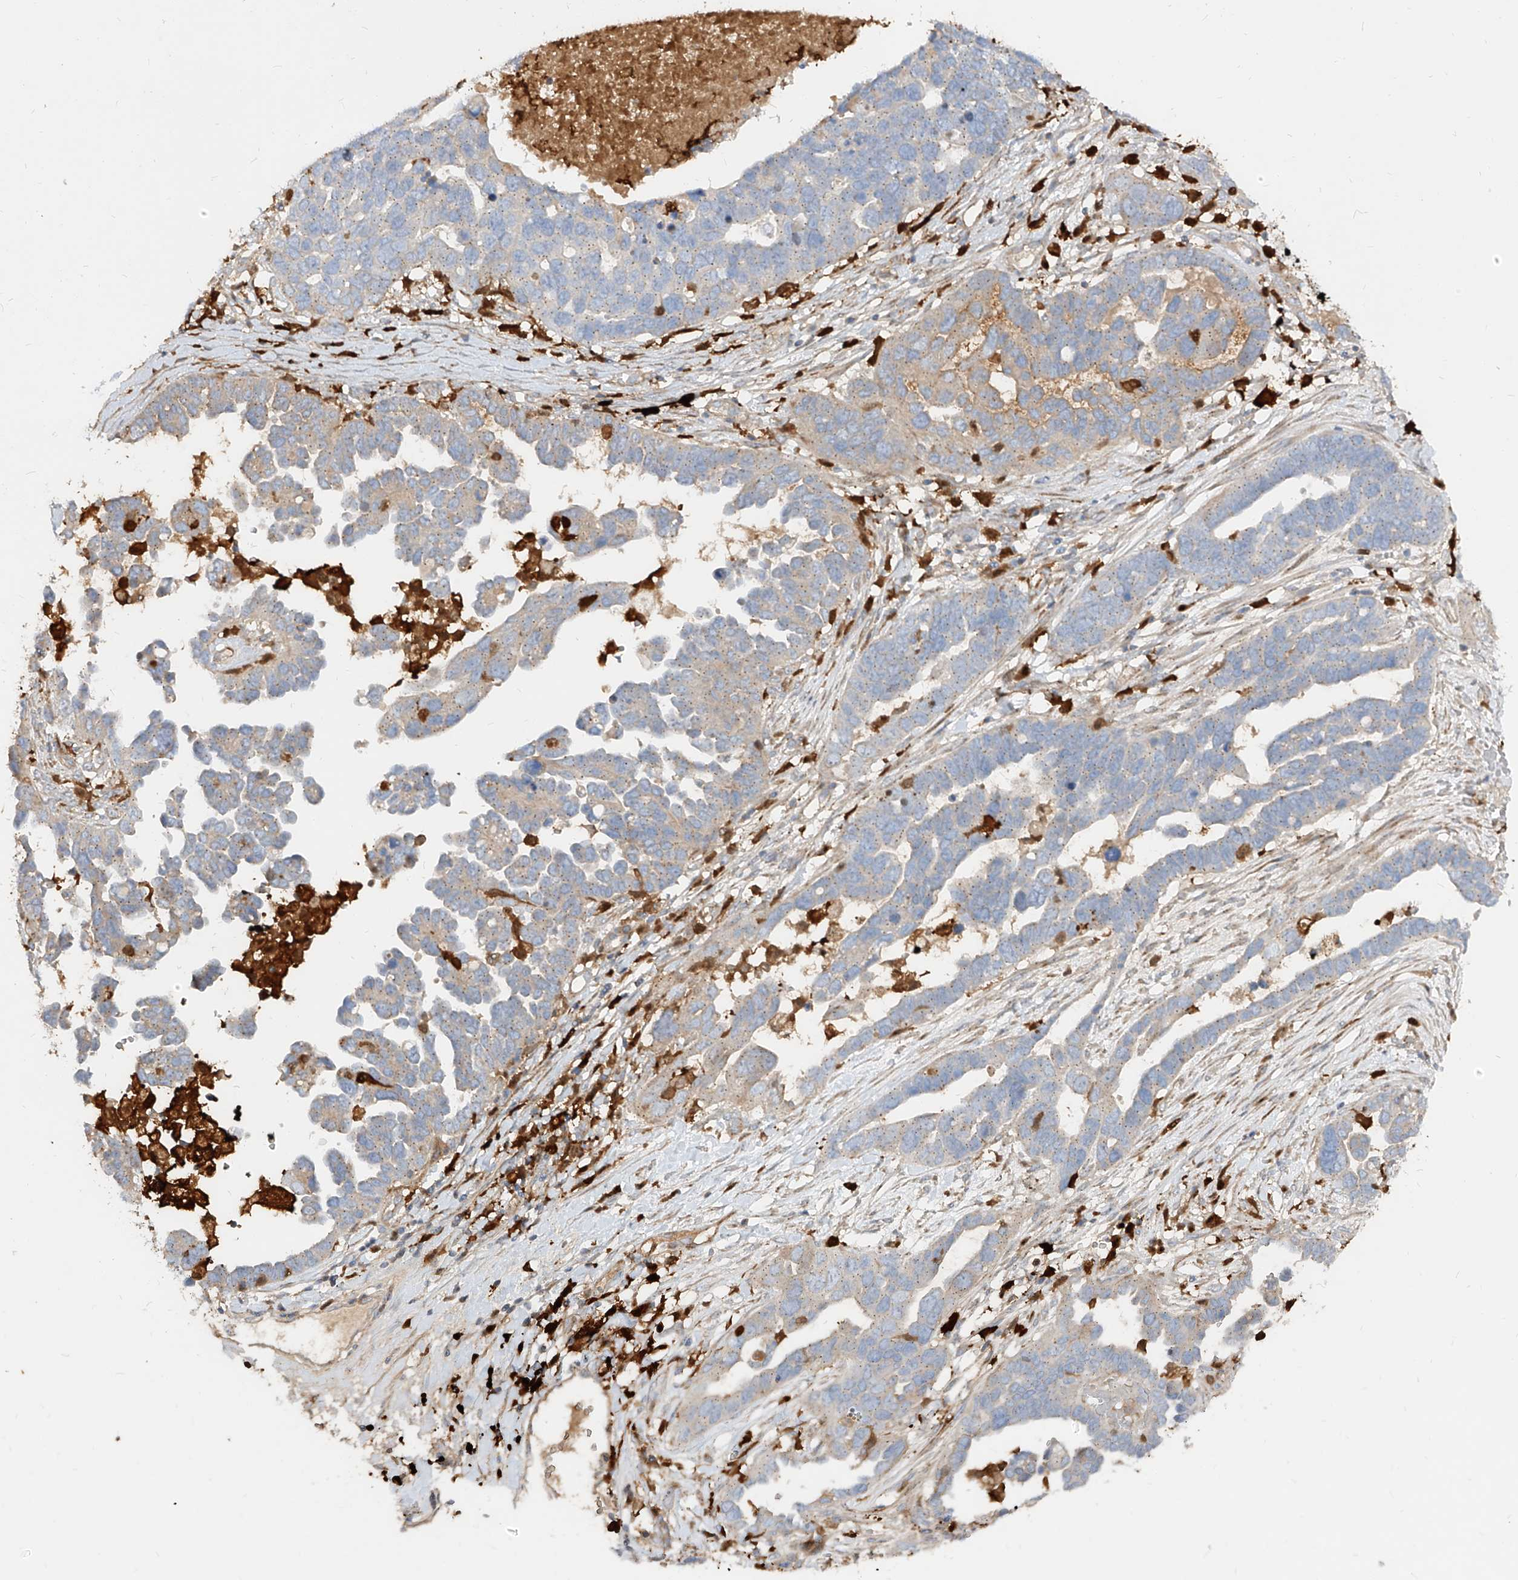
{"staining": {"intensity": "weak", "quantity": "25%-75%", "location": "cytoplasmic/membranous"}, "tissue": "ovarian cancer", "cell_type": "Tumor cells", "image_type": "cancer", "snomed": [{"axis": "morphology", "description": "Cystadenocarcinoma, serous, NOS"}, {"axis": "topography", "description": "Ovary"}], "caption": "Ovarian cancer (serous cystadenocarcinoma) was stained to show a protein in brown. There is low levels of weak cytoplasmic/membranous staining in about 25%-75% of tumor cells.", "gene": "KYNU", "patient": {"sex": "female", "age": 54}}